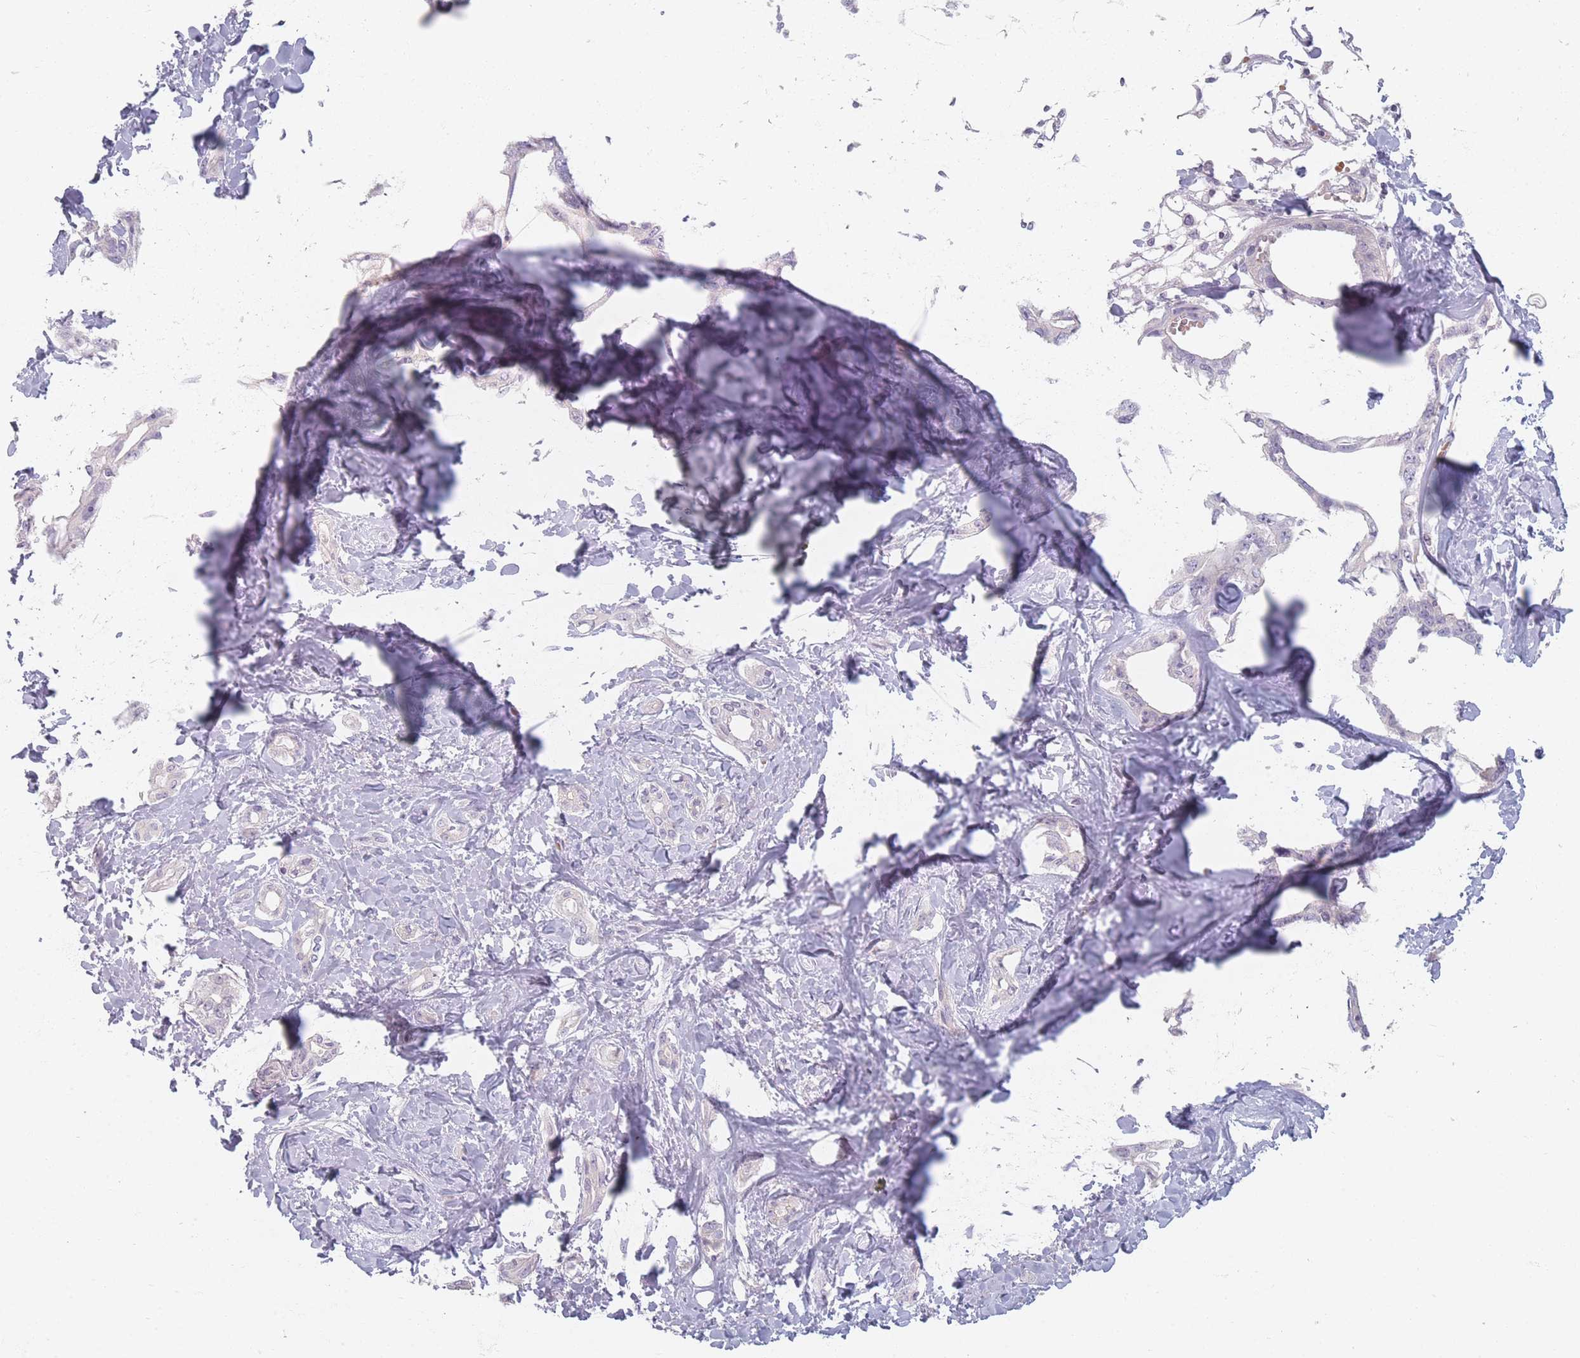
{"staining": {"intensity": "negative", "quantity": "none", "location": "none"}, "tissue": "liver cancer", "cell_type": "Tumor cells", "image_type": "cancer", "snomed": [{"axis": "morphology", "description": "Cholangiocarcinoma"}, {"axis": "topography", "description": "Liver"}], "caption": "Tumor cells show no significant protein staining in cholangiocarcinoma (liver).", "gene": "TMOD1", "patient": {"sex": "male", "age": 59}}